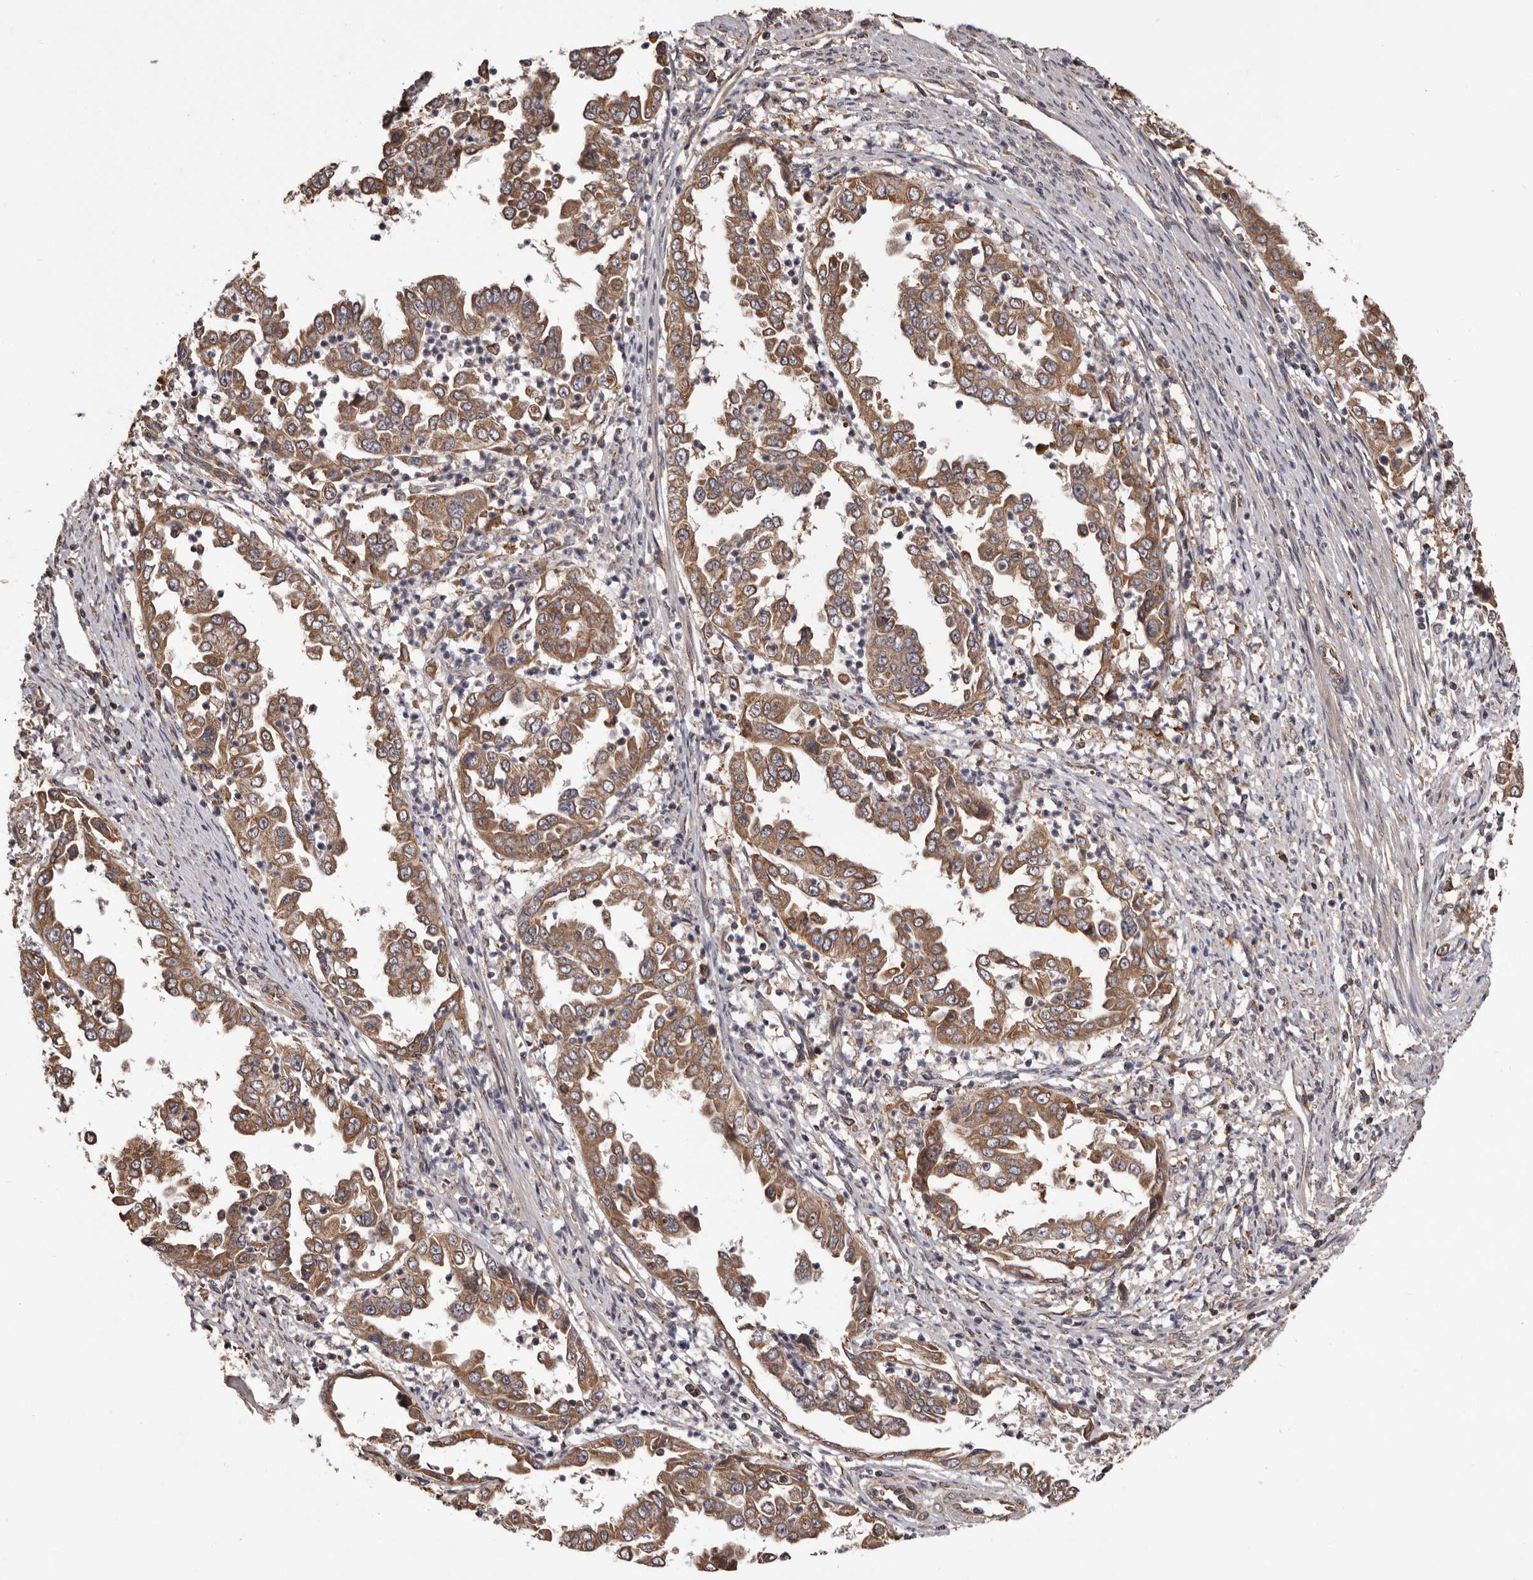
{"staining": {"intensity": "moderate", "quantity": ">75%", "location": "cytoplasmic/membranous"}, "tissue": "endometrial cancer", "cell_type": "Tumor cells", "image_type": "cancer", "snomed": [{"axis": "morphology", "description": "Adenocarcinoma, NOS"}, {"axis": "topography", "description": "Endometrium"}], "caption": "A brown stain shows moderate cytoplasmic/membranous positivity of a protein in human endometrial cancer (adenocarcinoma) tumor cells.", "gene": "GADD45B", "patient": {"sex": "female", "age": 85}}